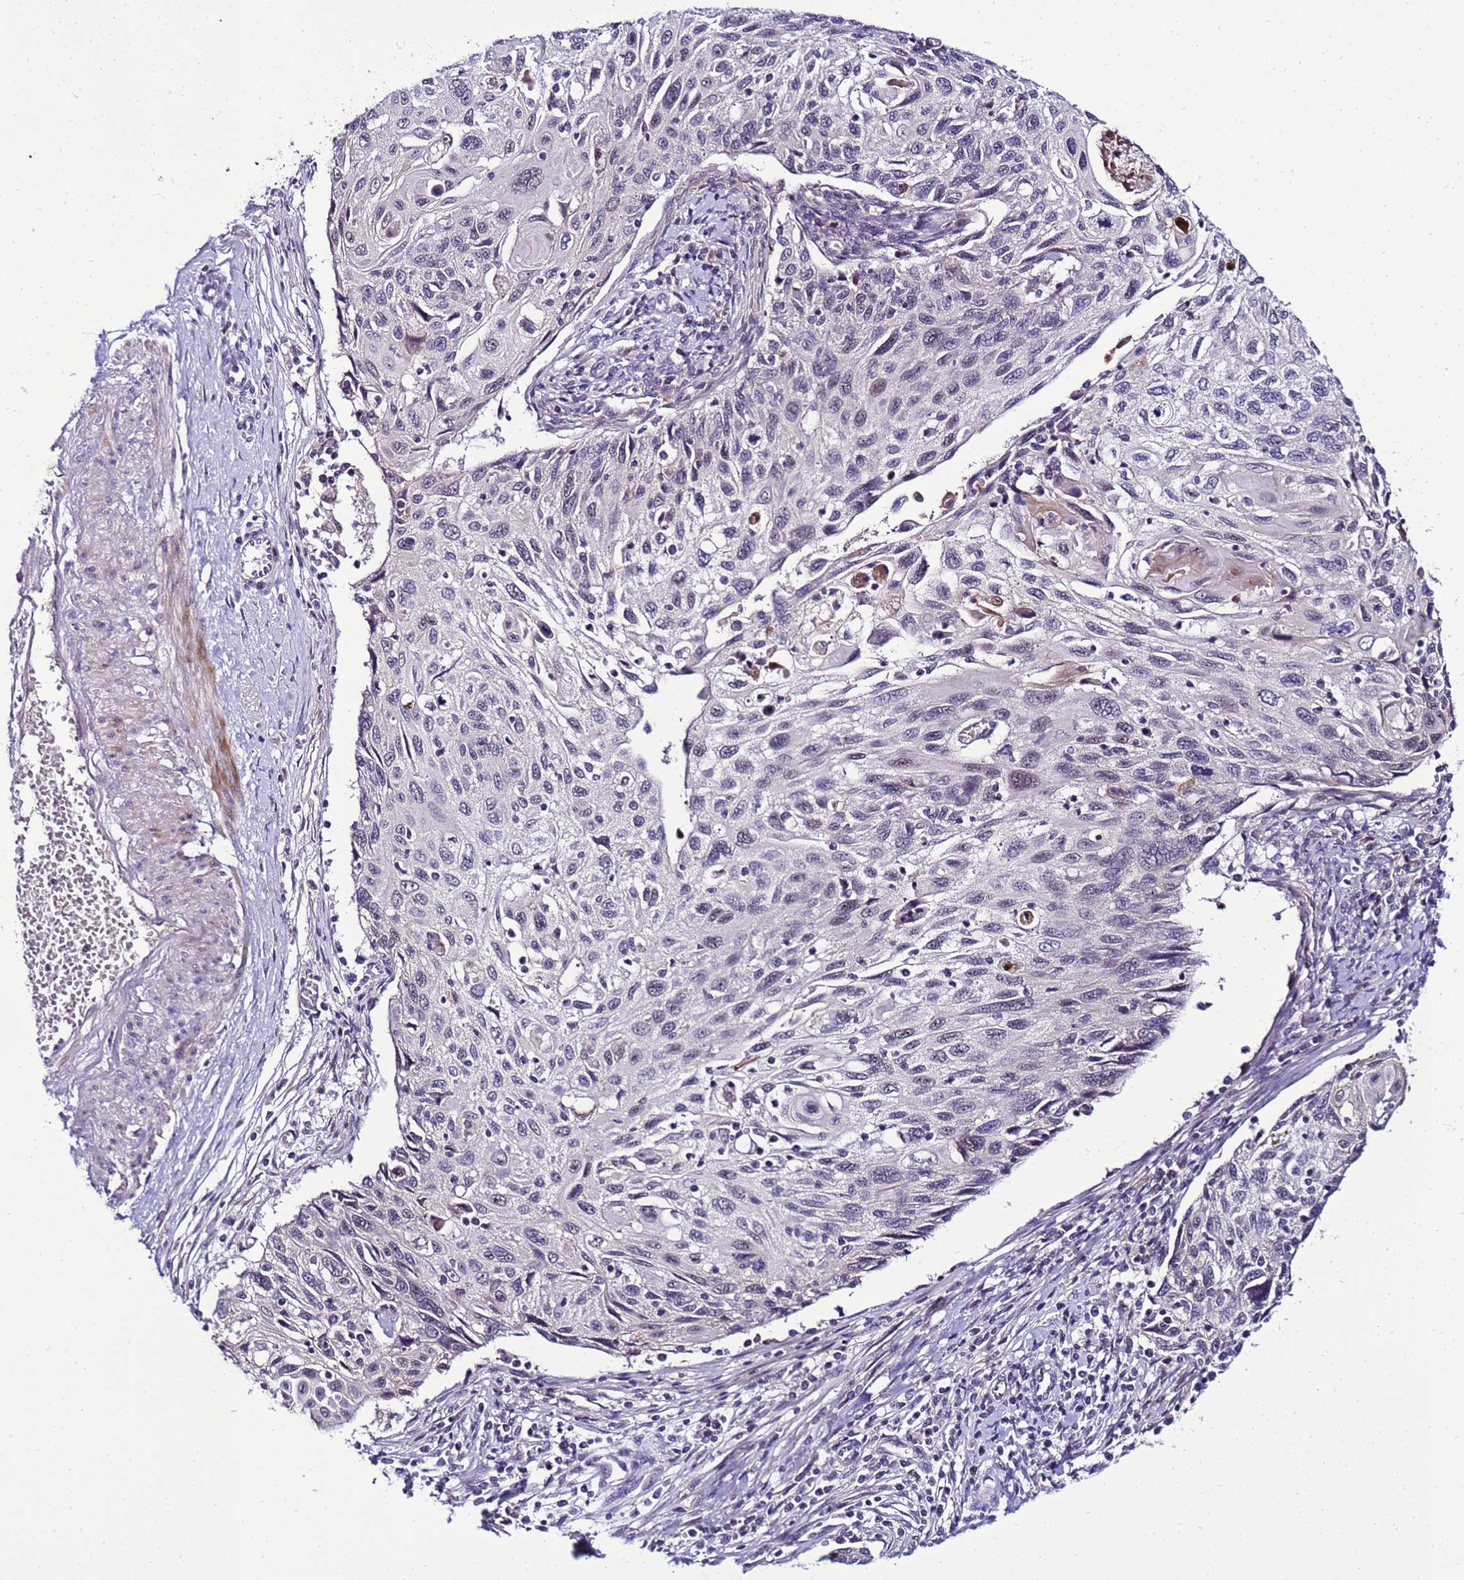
{"staining": {"intensity": "negative", "quantity": "none", "location": "none"}, "tissue": "cervical cancer", "cell_type": "Tumor cells", "image_type": "cancer", "snomed": [{"axis": "morphology", "description": "Squamous cell carcinoma, NOS"}, {"axis": "topography", "description": "Cervix"}], "caption": "High magnification brightfield microscopy of cervical cancer (squamous cell carcinoma) stained with DAB (brown) and counterstained with hematoxylin (blue): tumor cells show no significant staining.", "gene": "C19orf47", "patient": {"sex": "female", "age": 70}}